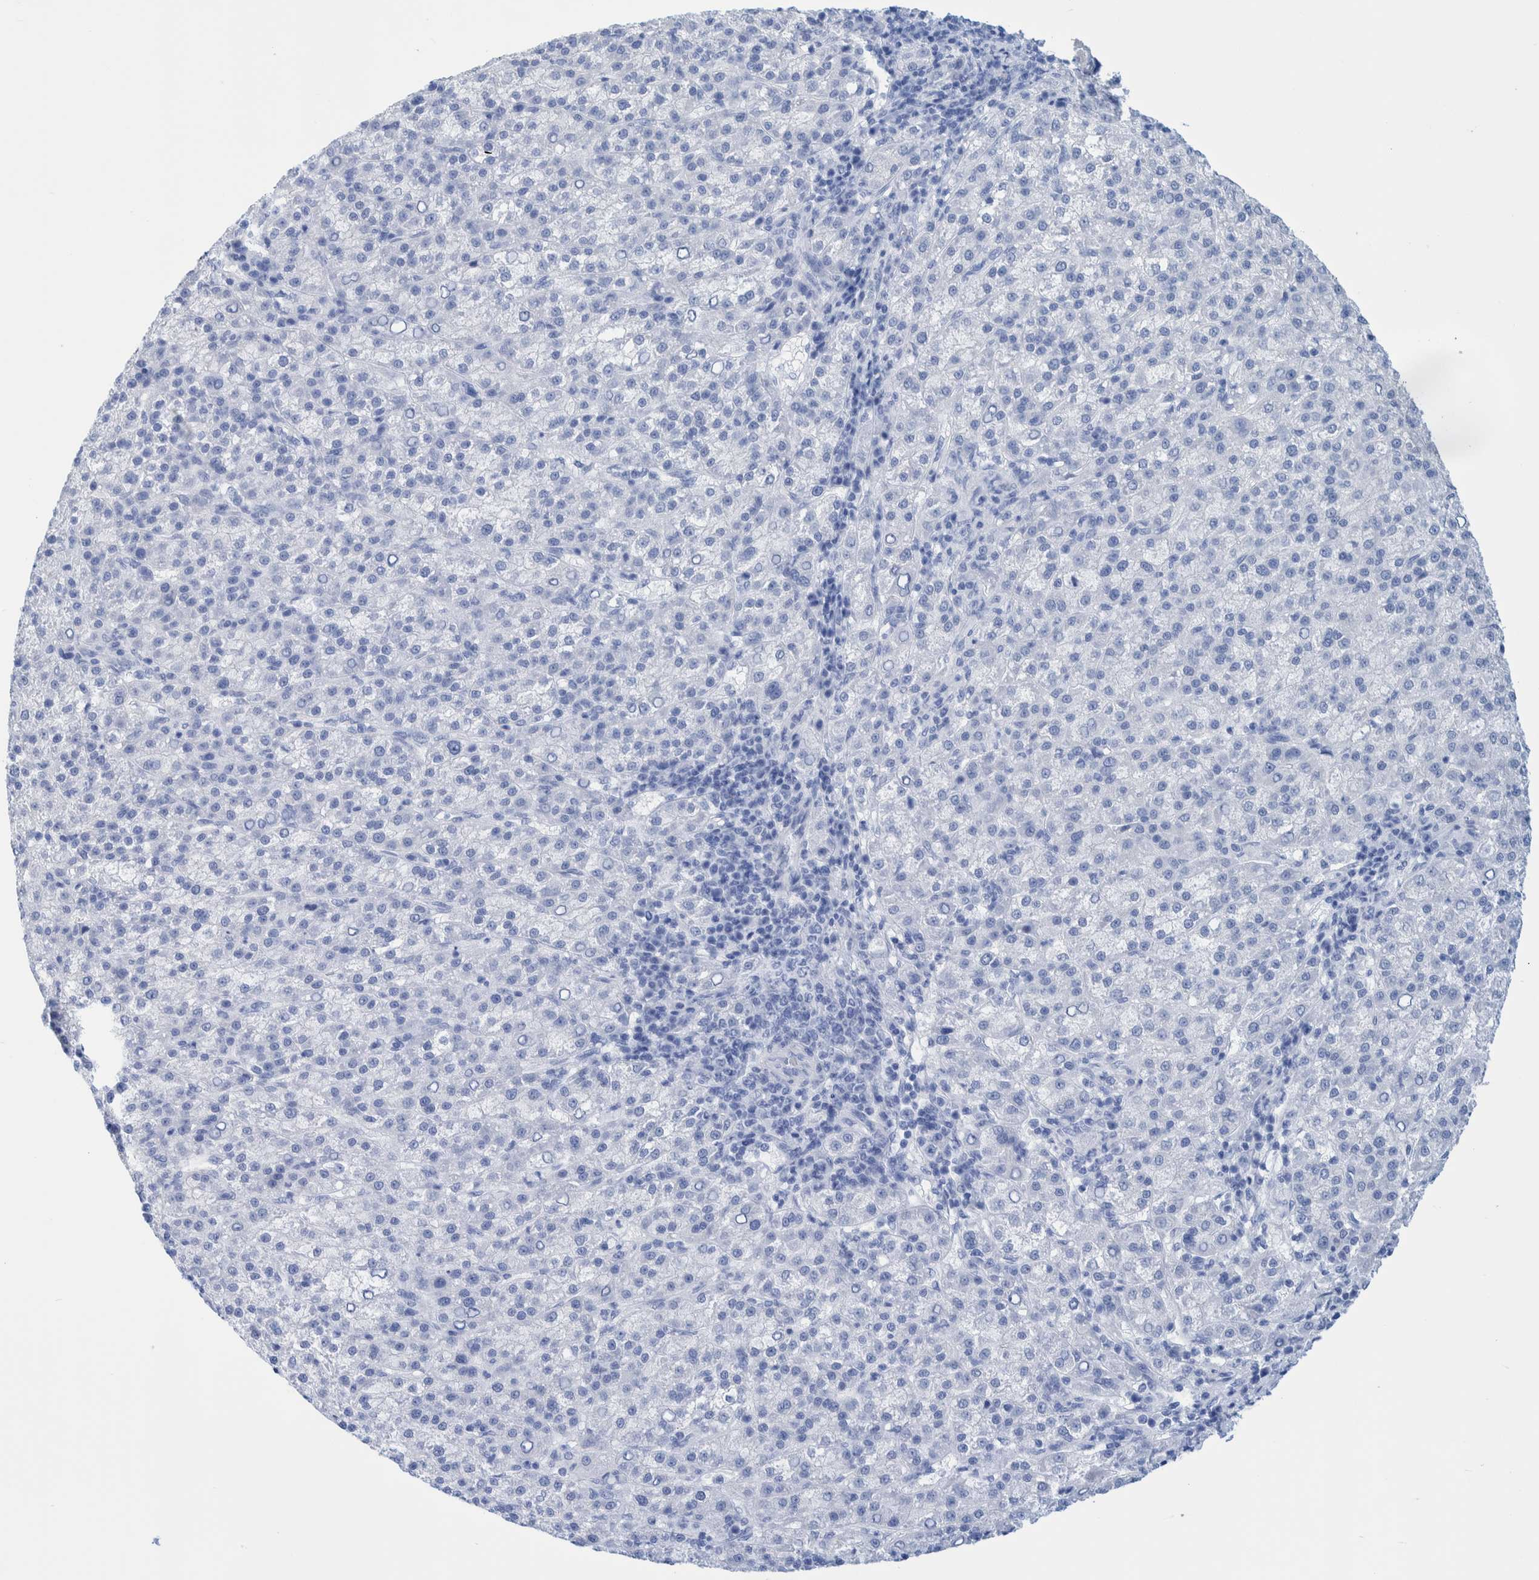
{"staining": {"intensity": "negative", "quantity": "none", "location": "none"}, "tissue": "liver cancer", "cell_type": "Tumor cells", "image_type": "cancer", "snomed": [{"axis": "morphology", "description": "Carcinoma, Hepatocellular, NOS"}, {"axis": "topography", "description": "Liver"}], "caption": "An image of liver cancer stained for a protein exhibits no brown staining in tumor cells.", "gene": "PERP", "patient": {"sex": "female", "age": 58}}